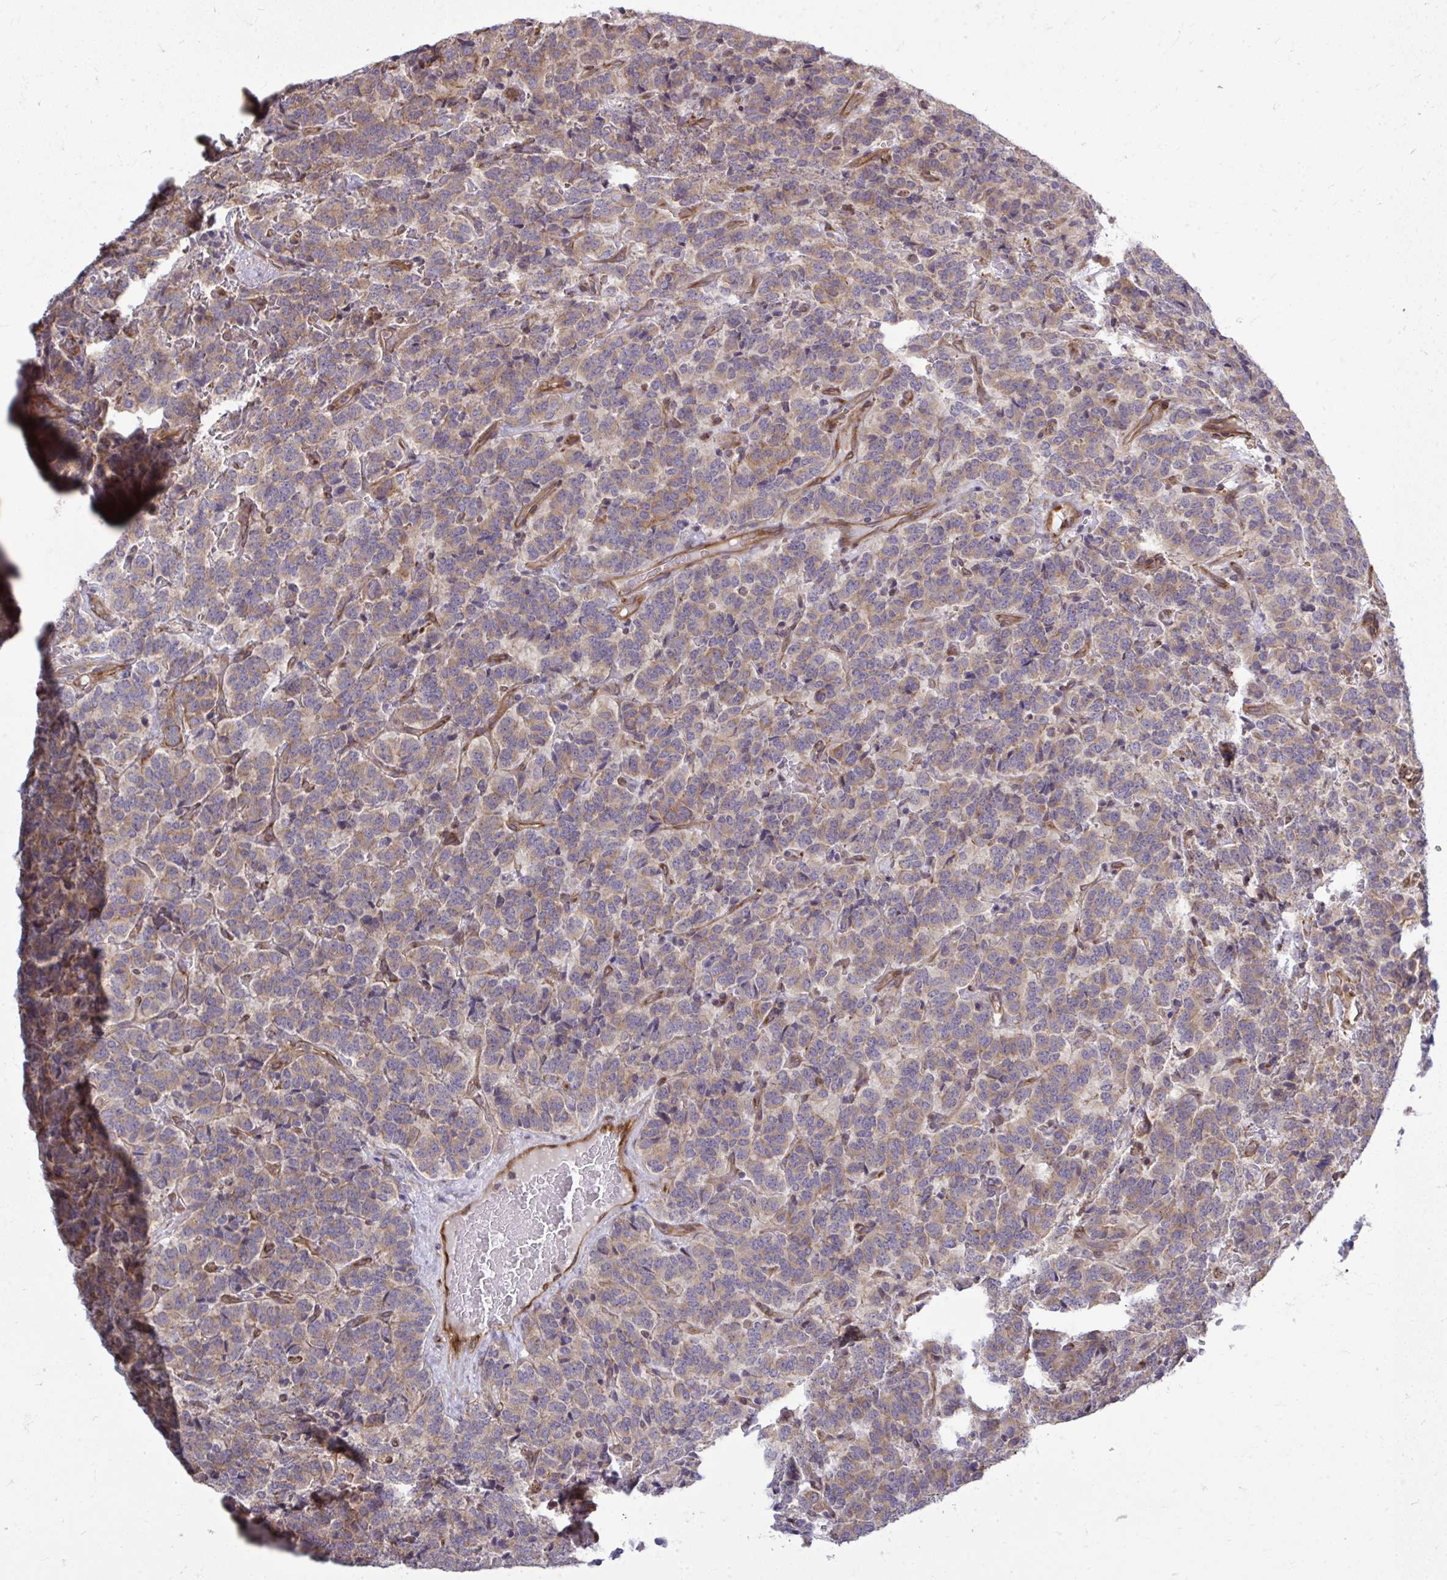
{"staining": {"intensity": "weak", "quantity": ">75%", "location": "cytoplasmic/membranous"}, "tissue": "carcinoid", "cell_type": "Tumor cells", "image_type": "cancer", "snomed": [{"axis": "morphology", "description": "Carcinoid, malignant, NOS"}, {"axis": "topography", "description": "Pancreas"}], "caption": "Tumor cells demonstrate low levels of weak cytoplasmic/membranous staining in about >75% of cells in carcinoid (malignant). (DAB (3,3'-diaminobenzidine) IHC with brightfield microscopy, high magnification).", "gene": "FUT10", "patient": {"sex": "male", "age": 36}}